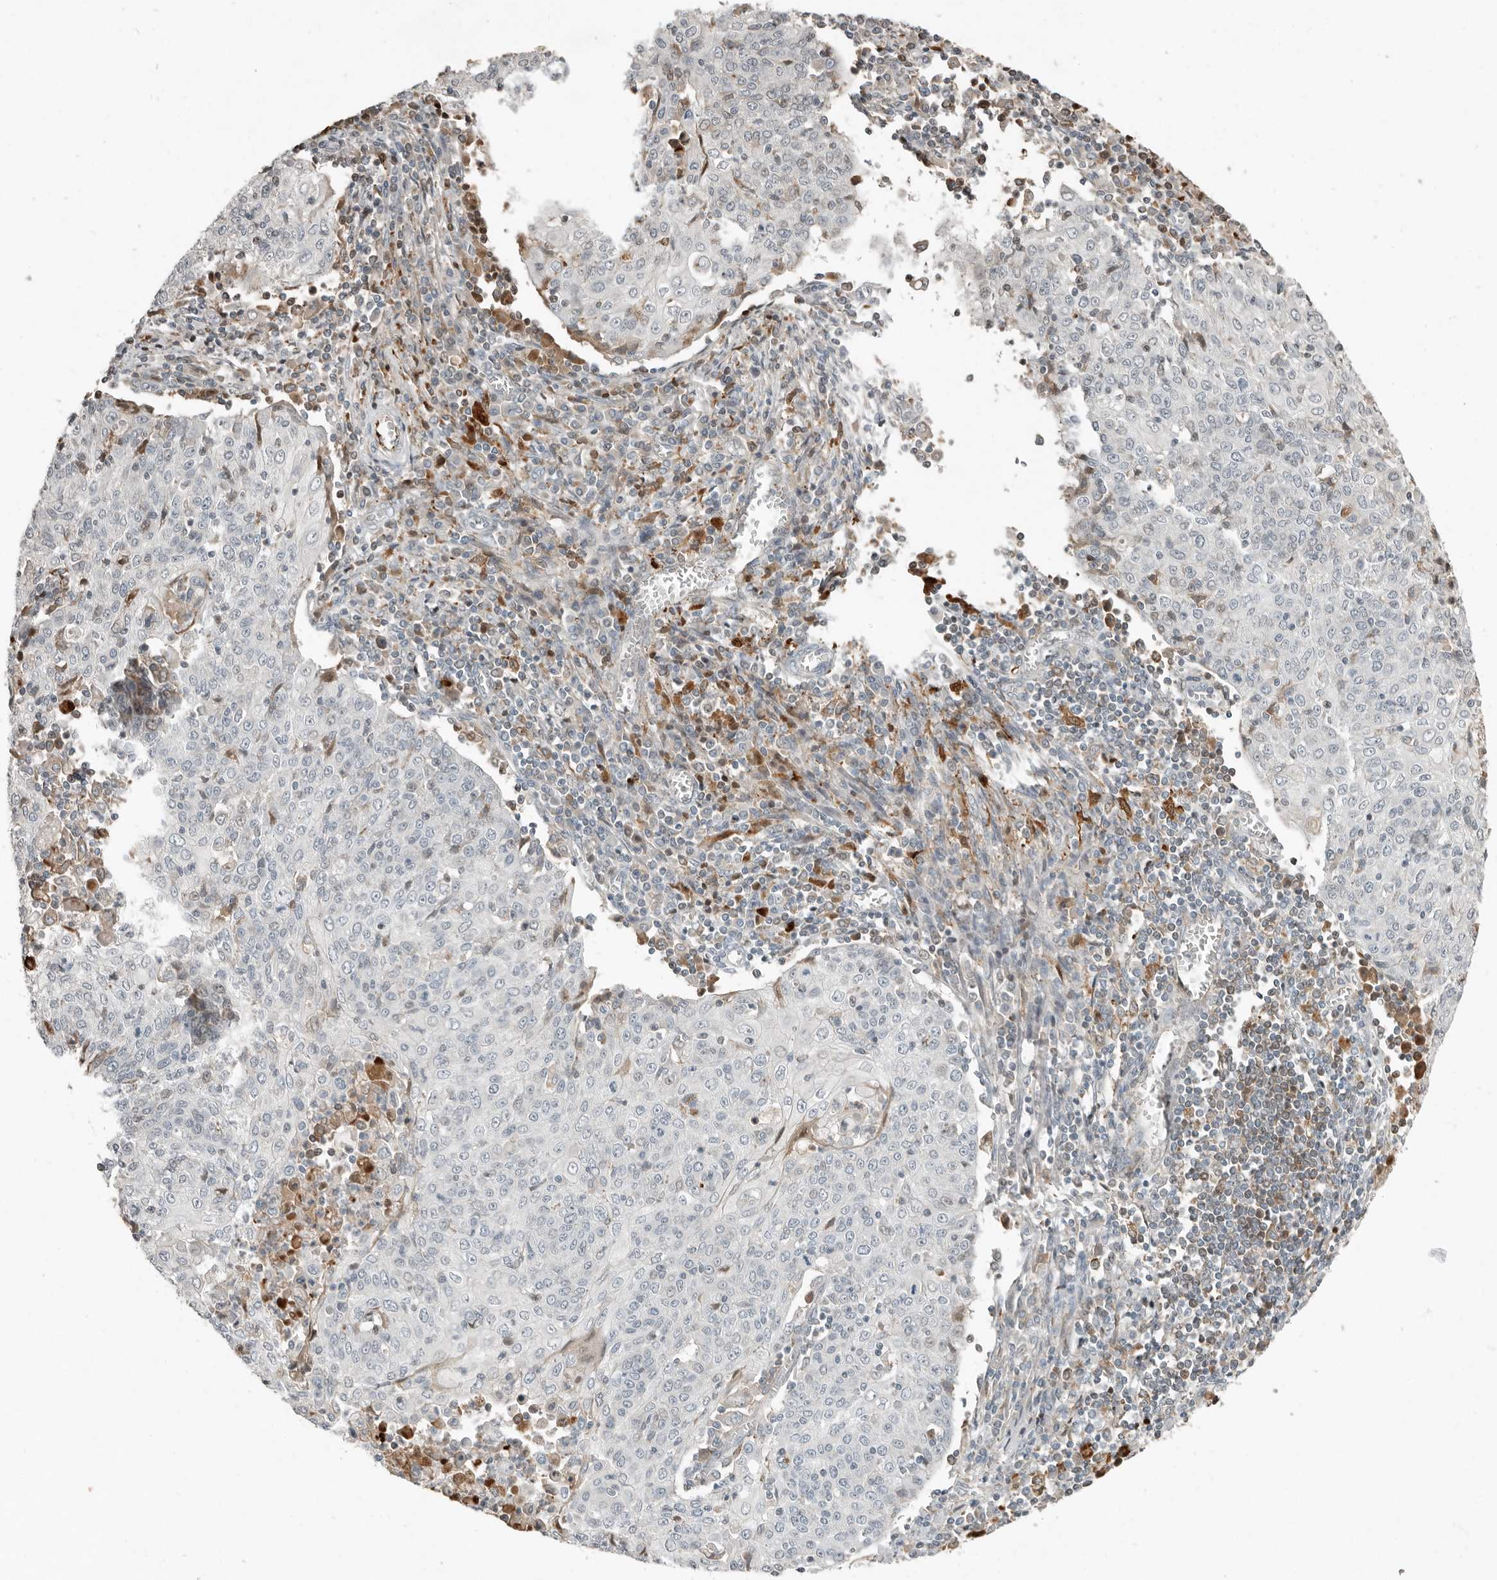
{"staining": {"intensity": "negative", "quantity": "none", "location": "none"}, "tissue": "cervical cancer", "cell_type": "Tumor cells", "image_type": "cancer", "snomed": [{"axis": "morphology", "description": "Squamous cell carcinoma, NOS"}, {"axis": "topography", "description": "Cervix"}], "caption": "IHC of human cervical squamous cell carcinoma exhibits no staining in tumor cells.", "gene": "KLHL38", "patient": {"sex": "female", "age": 48}}